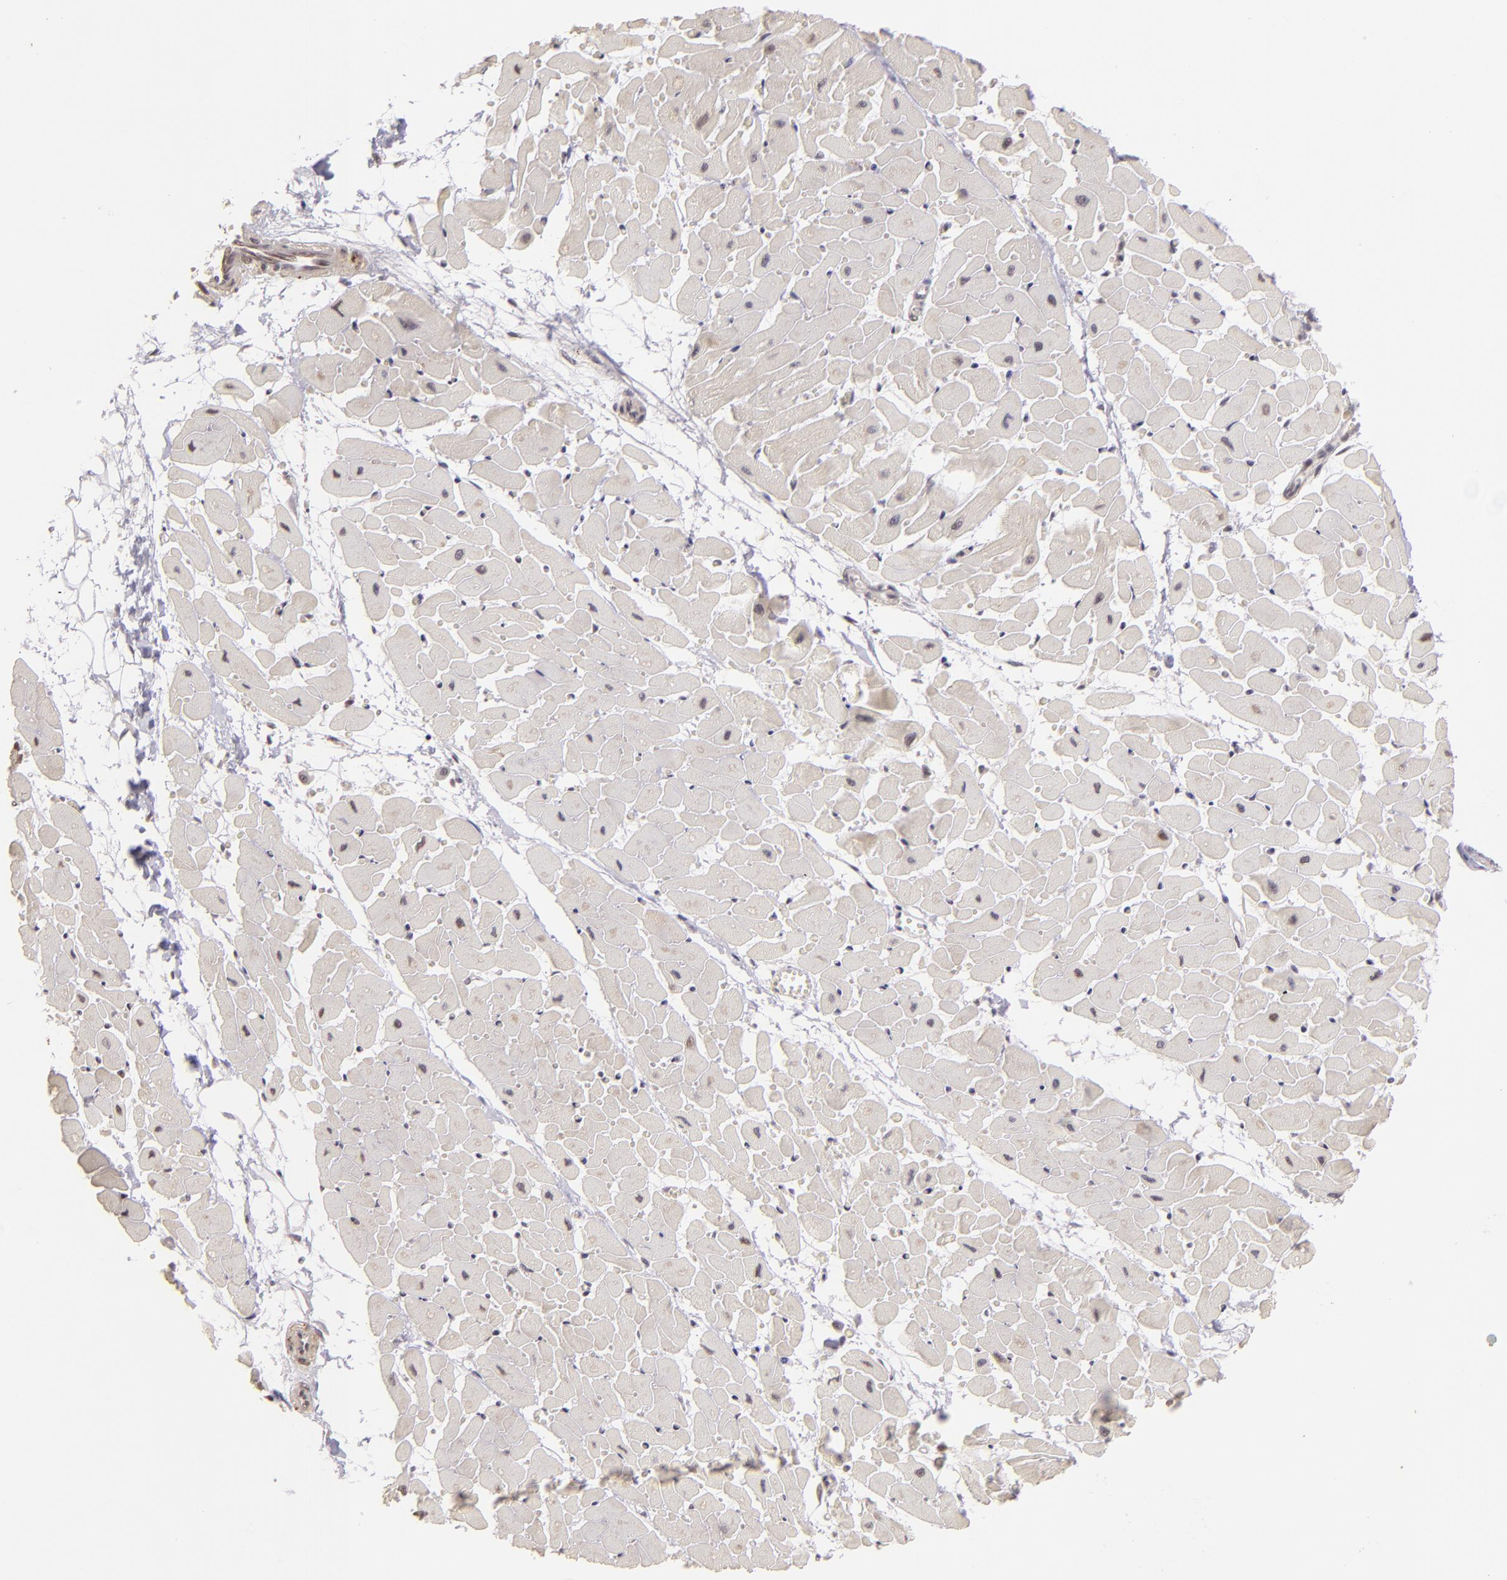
{"staining": {"intensity": "weak", "quantity": "<25%", "location": "nuclear"}, "tissue": "heart muscle", "cell_type": "Cardiomyocytes", "image_type": "normal", "snomed": [{"axis": "morphology", "description": "Normal tissue, NOS"}, {"axis": "topography", "description": "Heart"}], "caption": "Image shows no protein expression in cardiomyocytes of unremarkable heart muscle. Nuclei are stained in blue.", "gene": "RARB", "patient": {"sex": "female", "age": 19}}